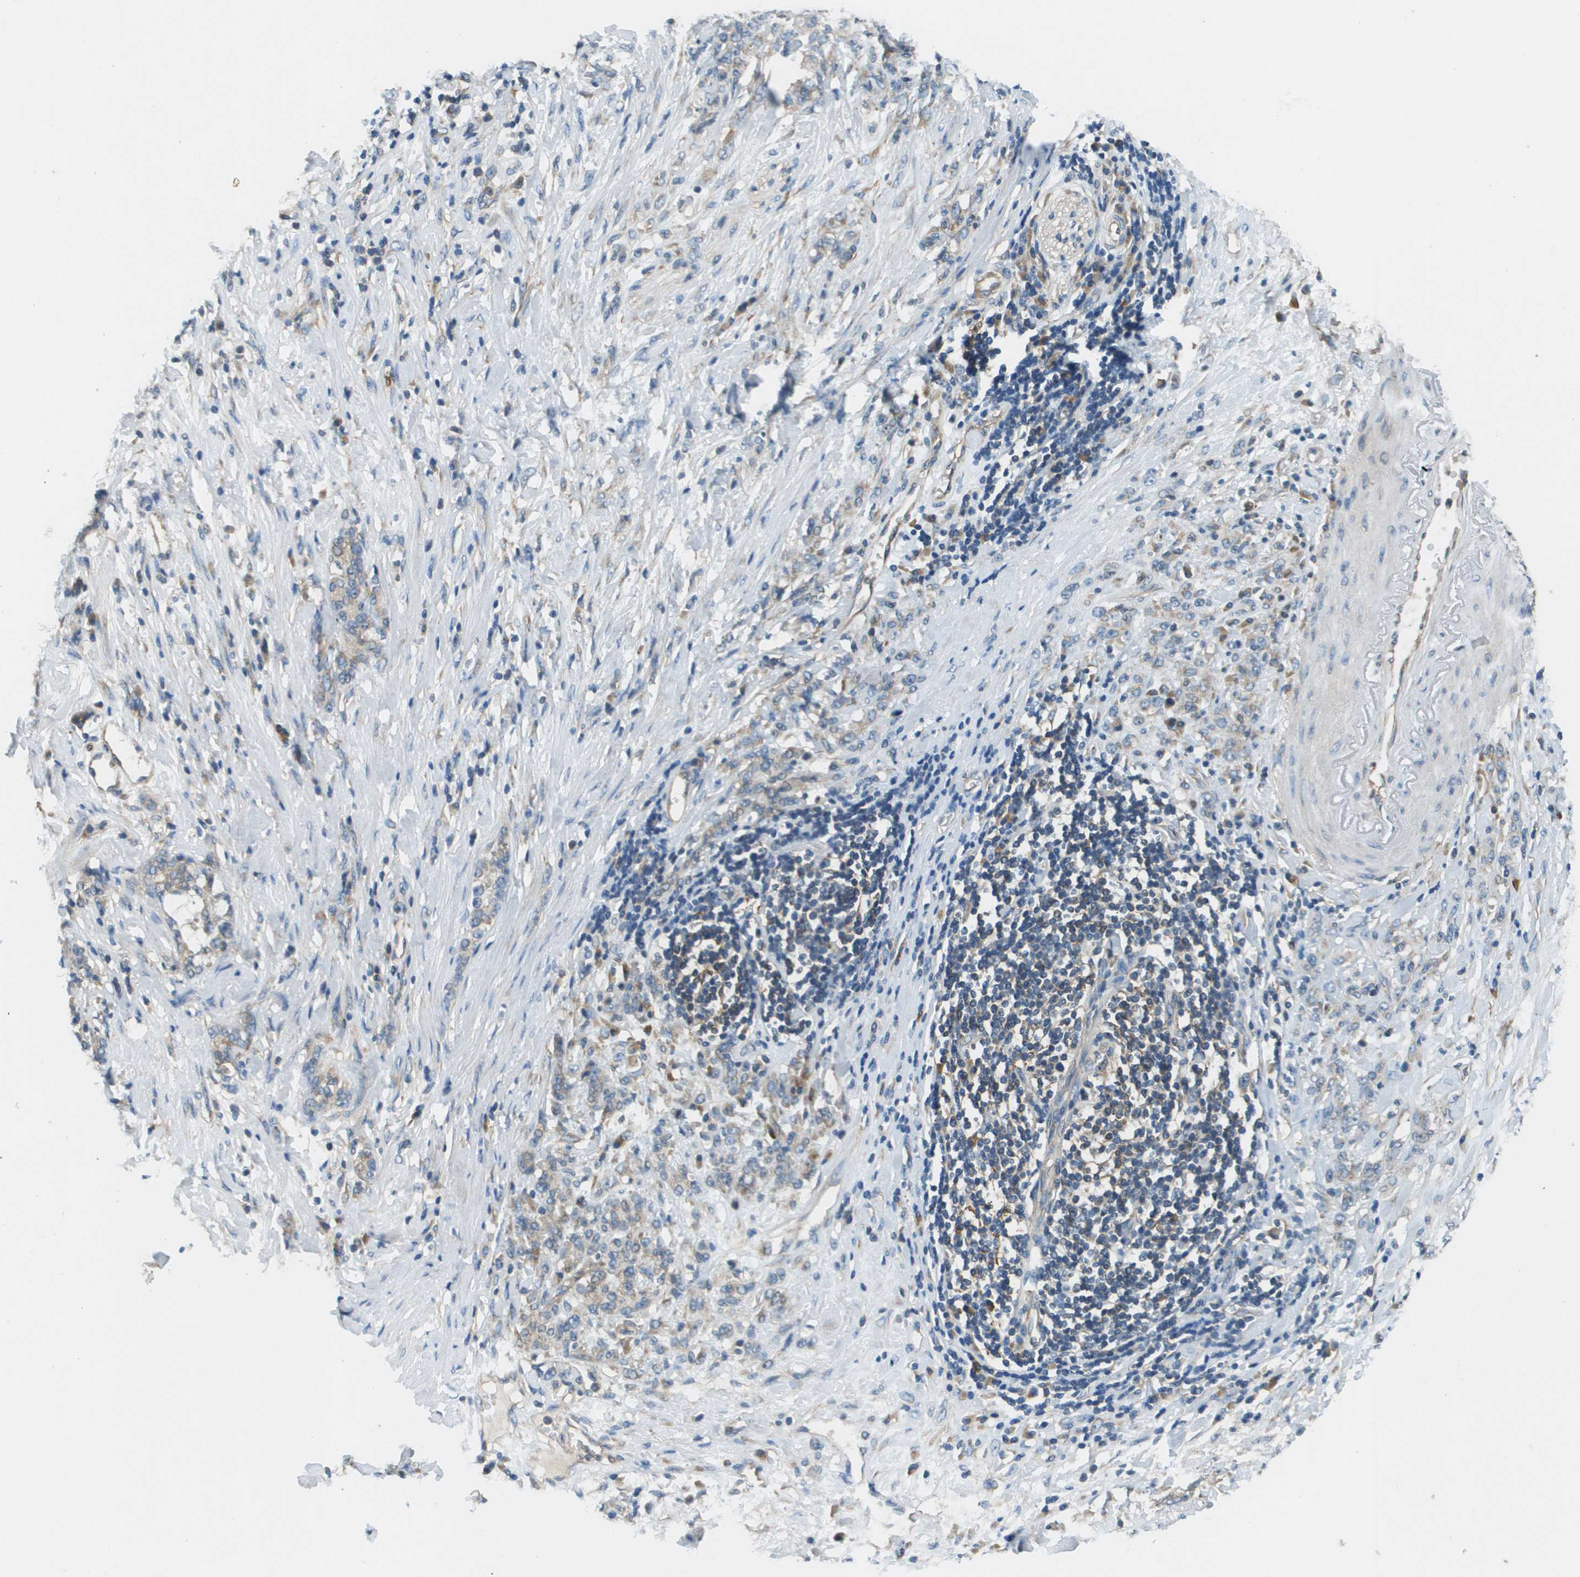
{"staining": {"intensity": "weak", "quantity": "25%-75%", "location": "cytoplasmic/membranous"}, "tissue": "stomach cancer", "cell_type": "Tumor cells", "image_type": "cancer", "snomed": [{"axis": "morphology", "description": "Adenocarcinoma, NOS"}, {"axis": "topography", "description": "Stomach, lower"}], "caption": "Immunohistochemical staining of stomach adenocarcinoma shows low levels of weak cytoplasmic/membranous protein staining in about 25%-75% of tumor cells. The protein is stained brown, and the nuclei are stained in blue (DAB IHC with brightfield microscopy, high magnification).", "gene": "SAMSN1", "patient": {"sex": "male", "age": 88}}